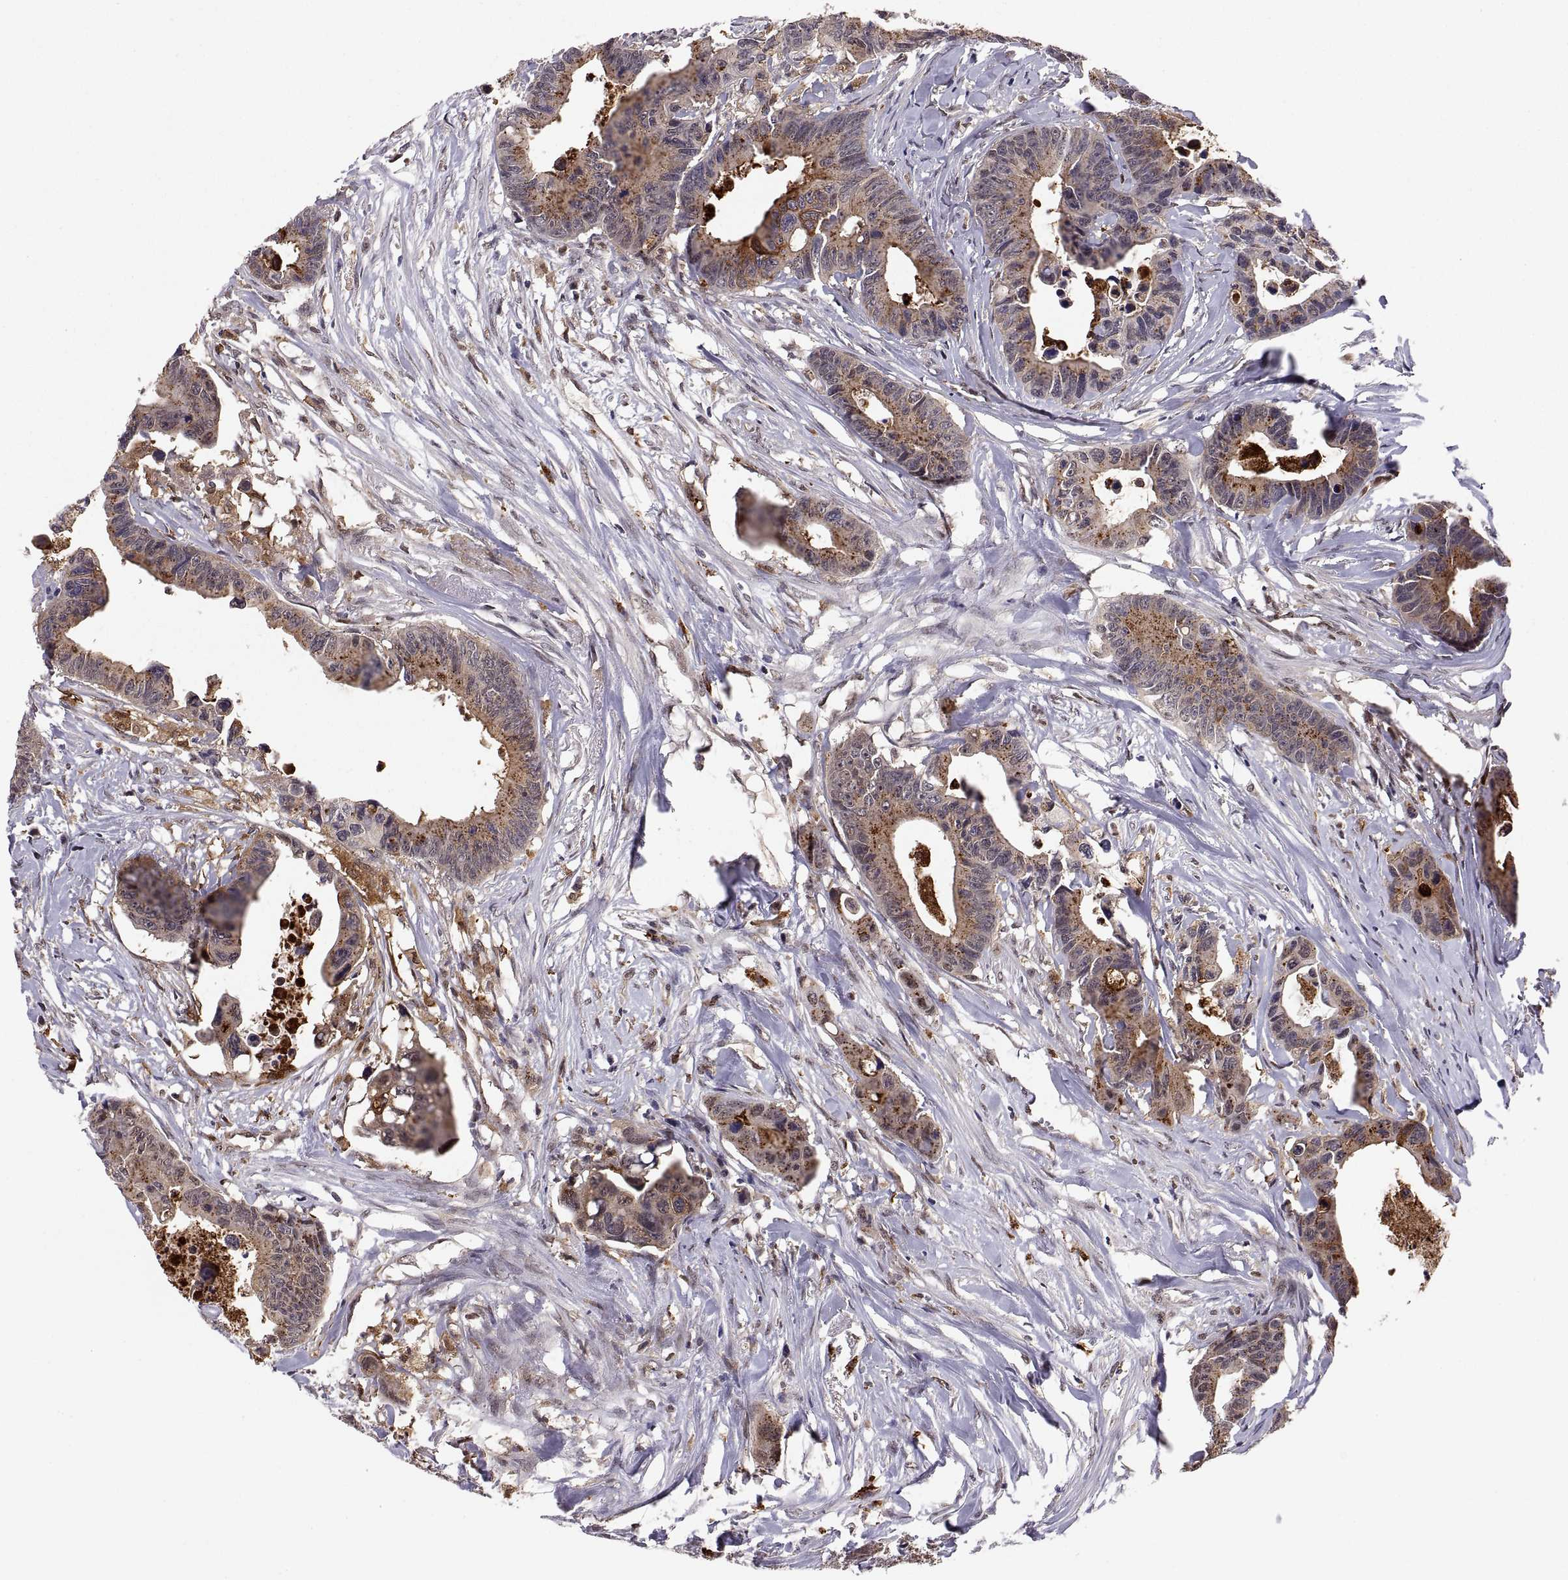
{"staining": {"intensity": "moderate", "quantity": ">75%", "location": "cytoplasmic/membranous"}, "tissue": "colorectal cancer", "cell_type": "Tumor cells", "image_type": "cancer", "snomed": [{"axis": "morphology", "description": "Adenocarcinoma, NOS"}, {"axis": "topography", "description": "Colon"}], "caption": "Immunohistochemistry histopathology image of human colorectal cancer stained for a protein (brown), which demonstrates medium levels of moderate cytoplasmic/membranous positivity in approximately >75% of tumor cells.", "gene": "PSMC2", "patient": {"sex": "female", "age": 87}}